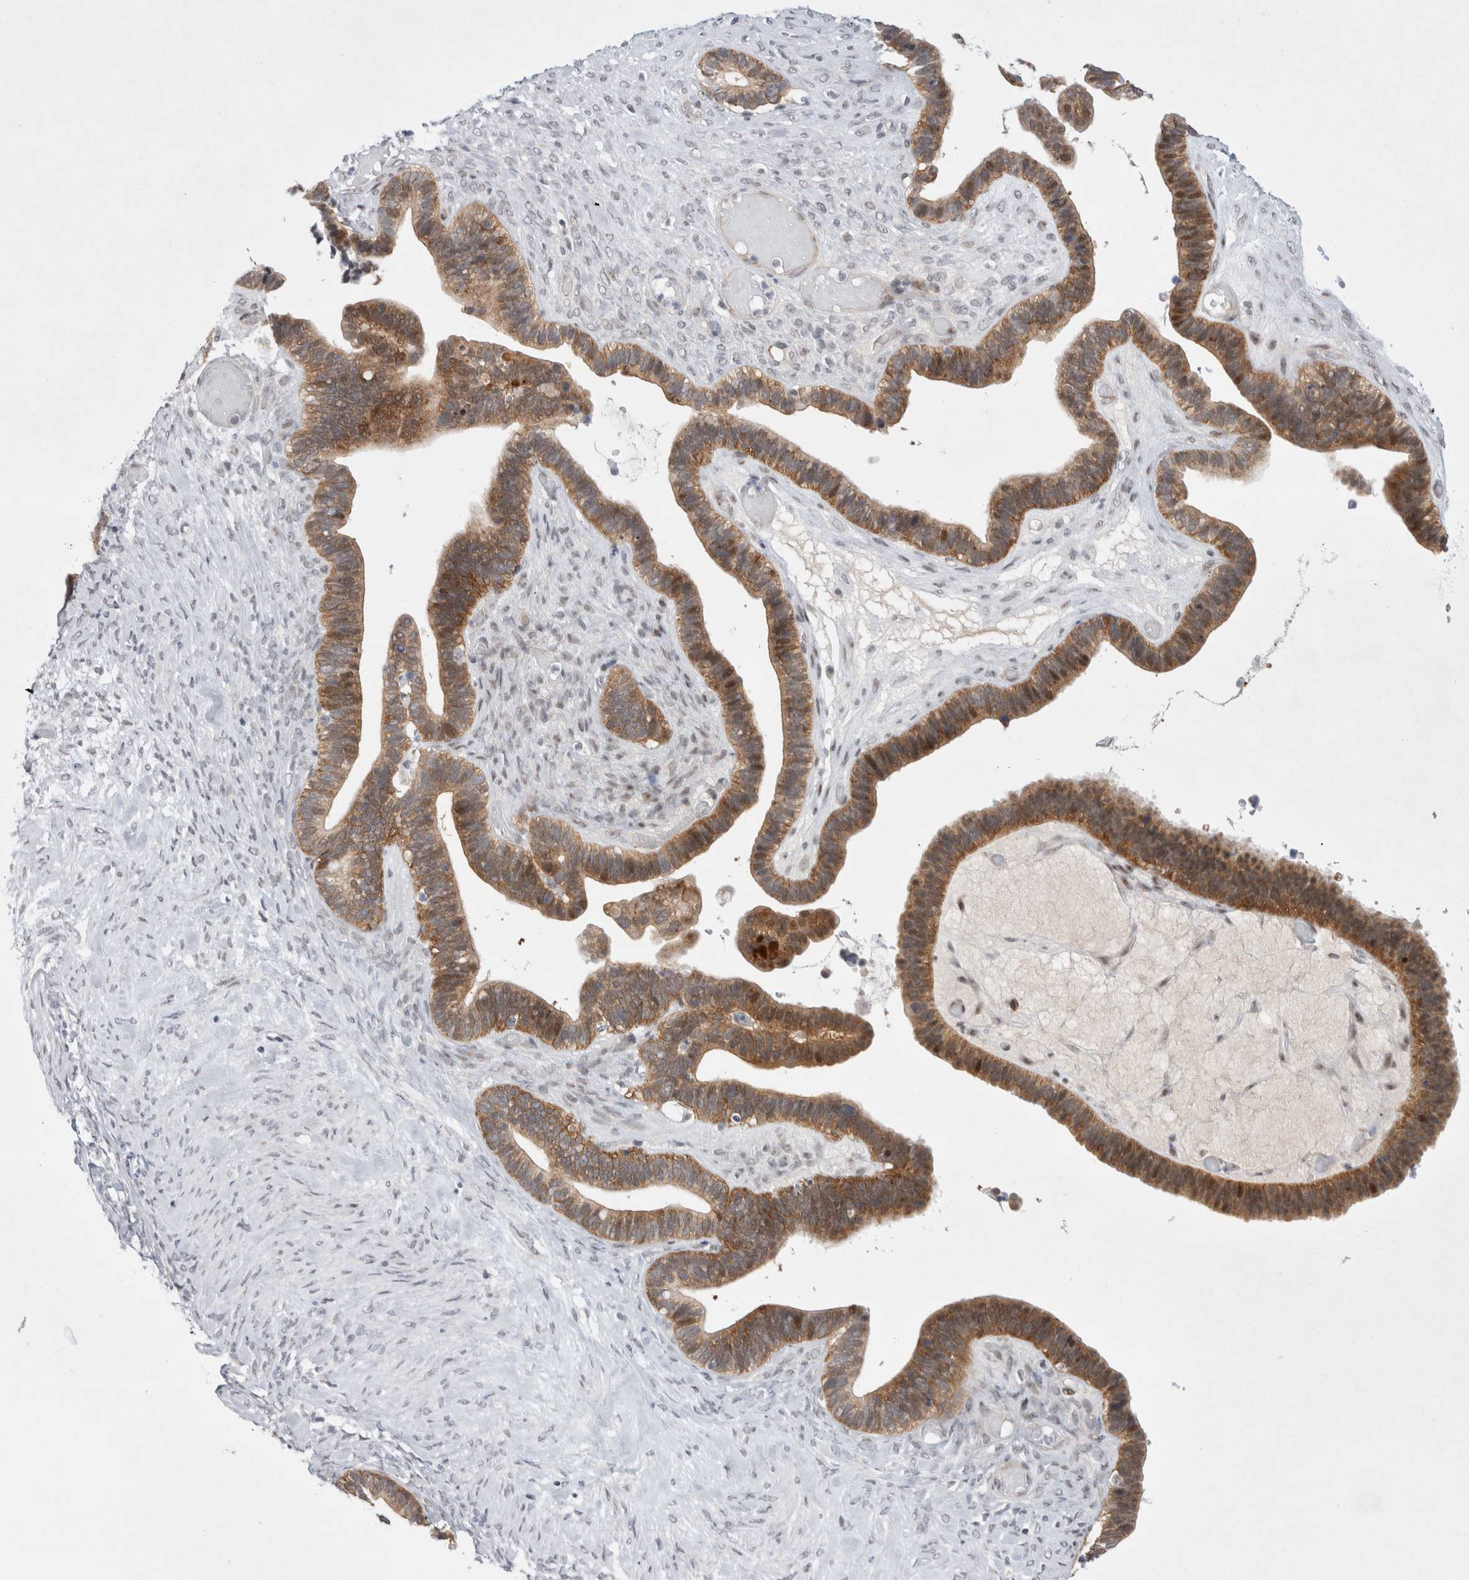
{"staining": {"intensity": "moderate", "quantity": ">75%", "location": "cytoplasmic/membranous"}, "tissue": "ovarian cancer", "cell_type": "Tumor cells", "image_type": "cancer", "snomed": [{"axis": "morphology", "description": "Cystadenocarcinoma, serous, NOS"}, {"axis": "topography", "description": "Ovary"}], "caption": "Tumor cells demonstrate moderate cytoplasmic/membranous expression in approximately >75% of cells in ovarian serous cystadenocarcinoma. The staining was performed using DAB (3,3'-diaminobenzidine), with brown indicating positive protein expression. Nuclei are stained blue with hematoxylin.", "gene": "WIPF2", "patient": {"sex": "female", "age": 56}}